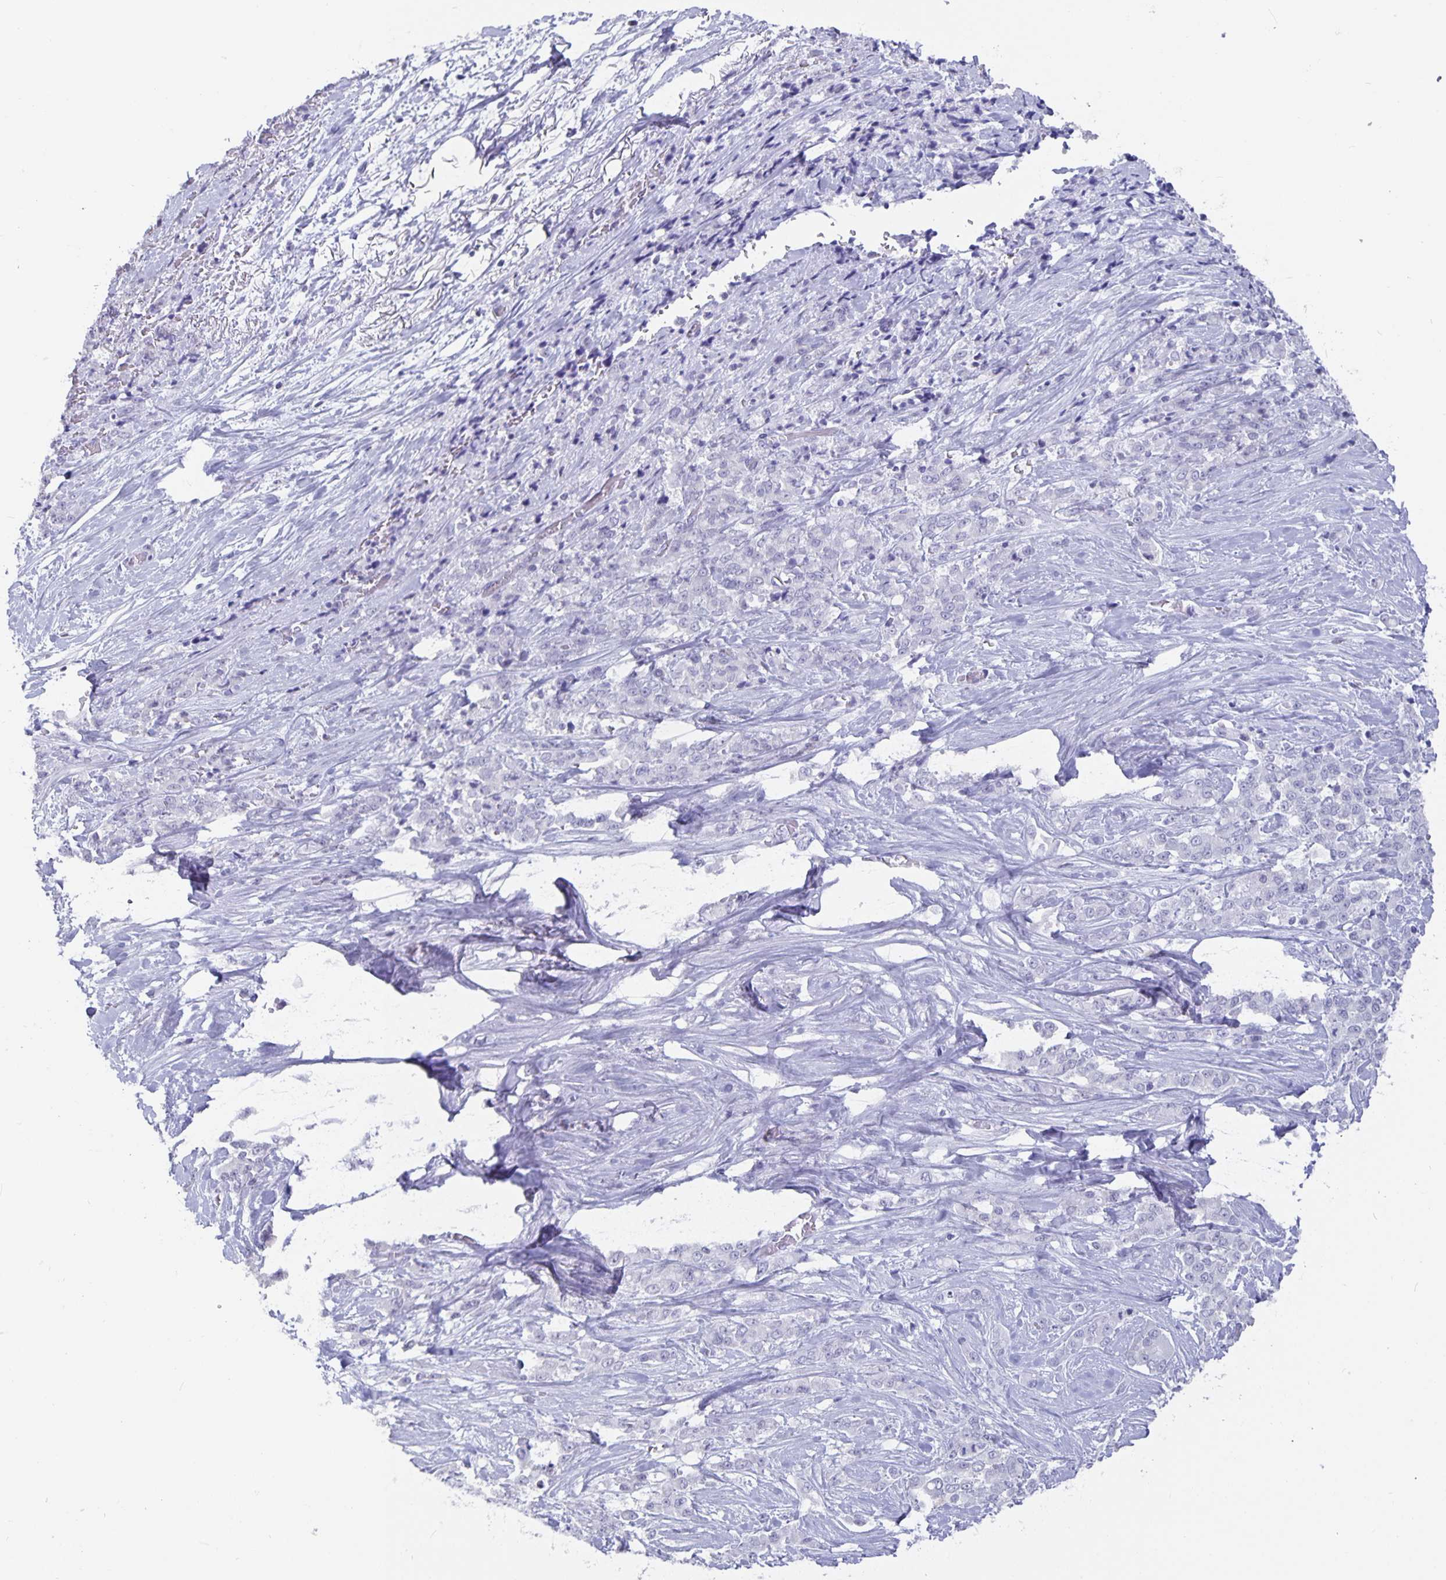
{"staining": {"intensity": "negative", "quantity": "none", "location": "none"}, "tissue": "stomach cancer", "cell_type": "Tumor cells", "image_type": "cancer", "snomed": [{"axis": "morphology", "description": "Adenocarcinoma, NOS"}, {"axis": "topography", "description": "Stomach"}], "caption": "Immunohistochemical staining of human stomach cancer (adenocarcinoma) shows no significant positivity in tumor cells.", "gene": "OLIG2", "patient": {"sex": "female", "age": 76}}